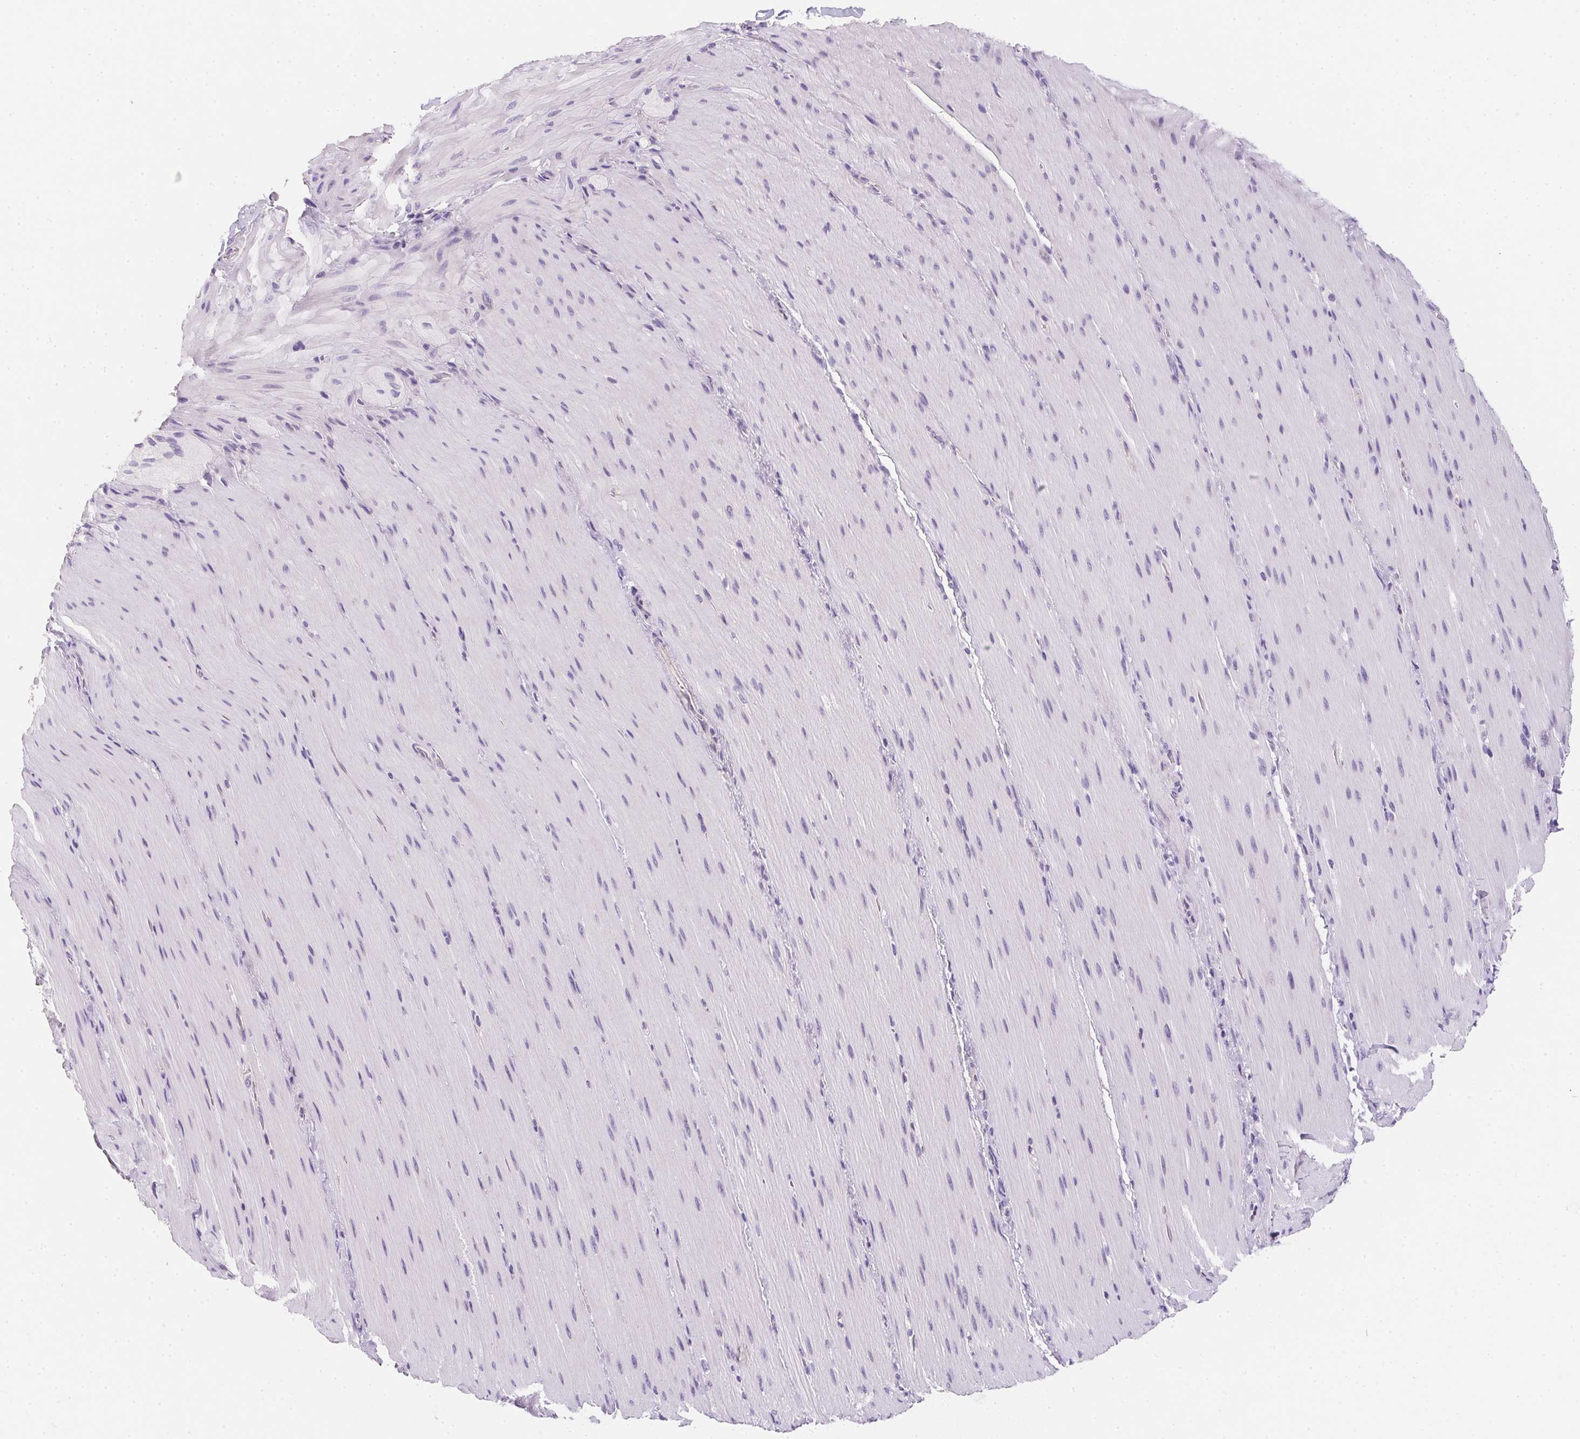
{"staining": {"intensity": "negative", "quantity": "none", "location": "none"}, "tissue": "smooth muscle", "cell_type": "Smooth muscle cells", "image_type": "normal", "snomed": [{"axis": "morphology", "description": "Normal tissue, NOS"}, {"axis": "topography", "description": "Smooth muscle"}, {"axis": "topography", "description": "Colon"}], "caption": "A high-resolution histopathology image shows immunohistochemistry (IHC) staining of normal smooth muscle, which displays no significant positivity in smooth muscle cells. (Stains: DAB immunohistochemistry (IHC) with hematoxylin counter stain, Microscopy: brightfield microscopy at high magnification).", "gene": "AQP5", "patient": {"sex": "male", "age": 73}}